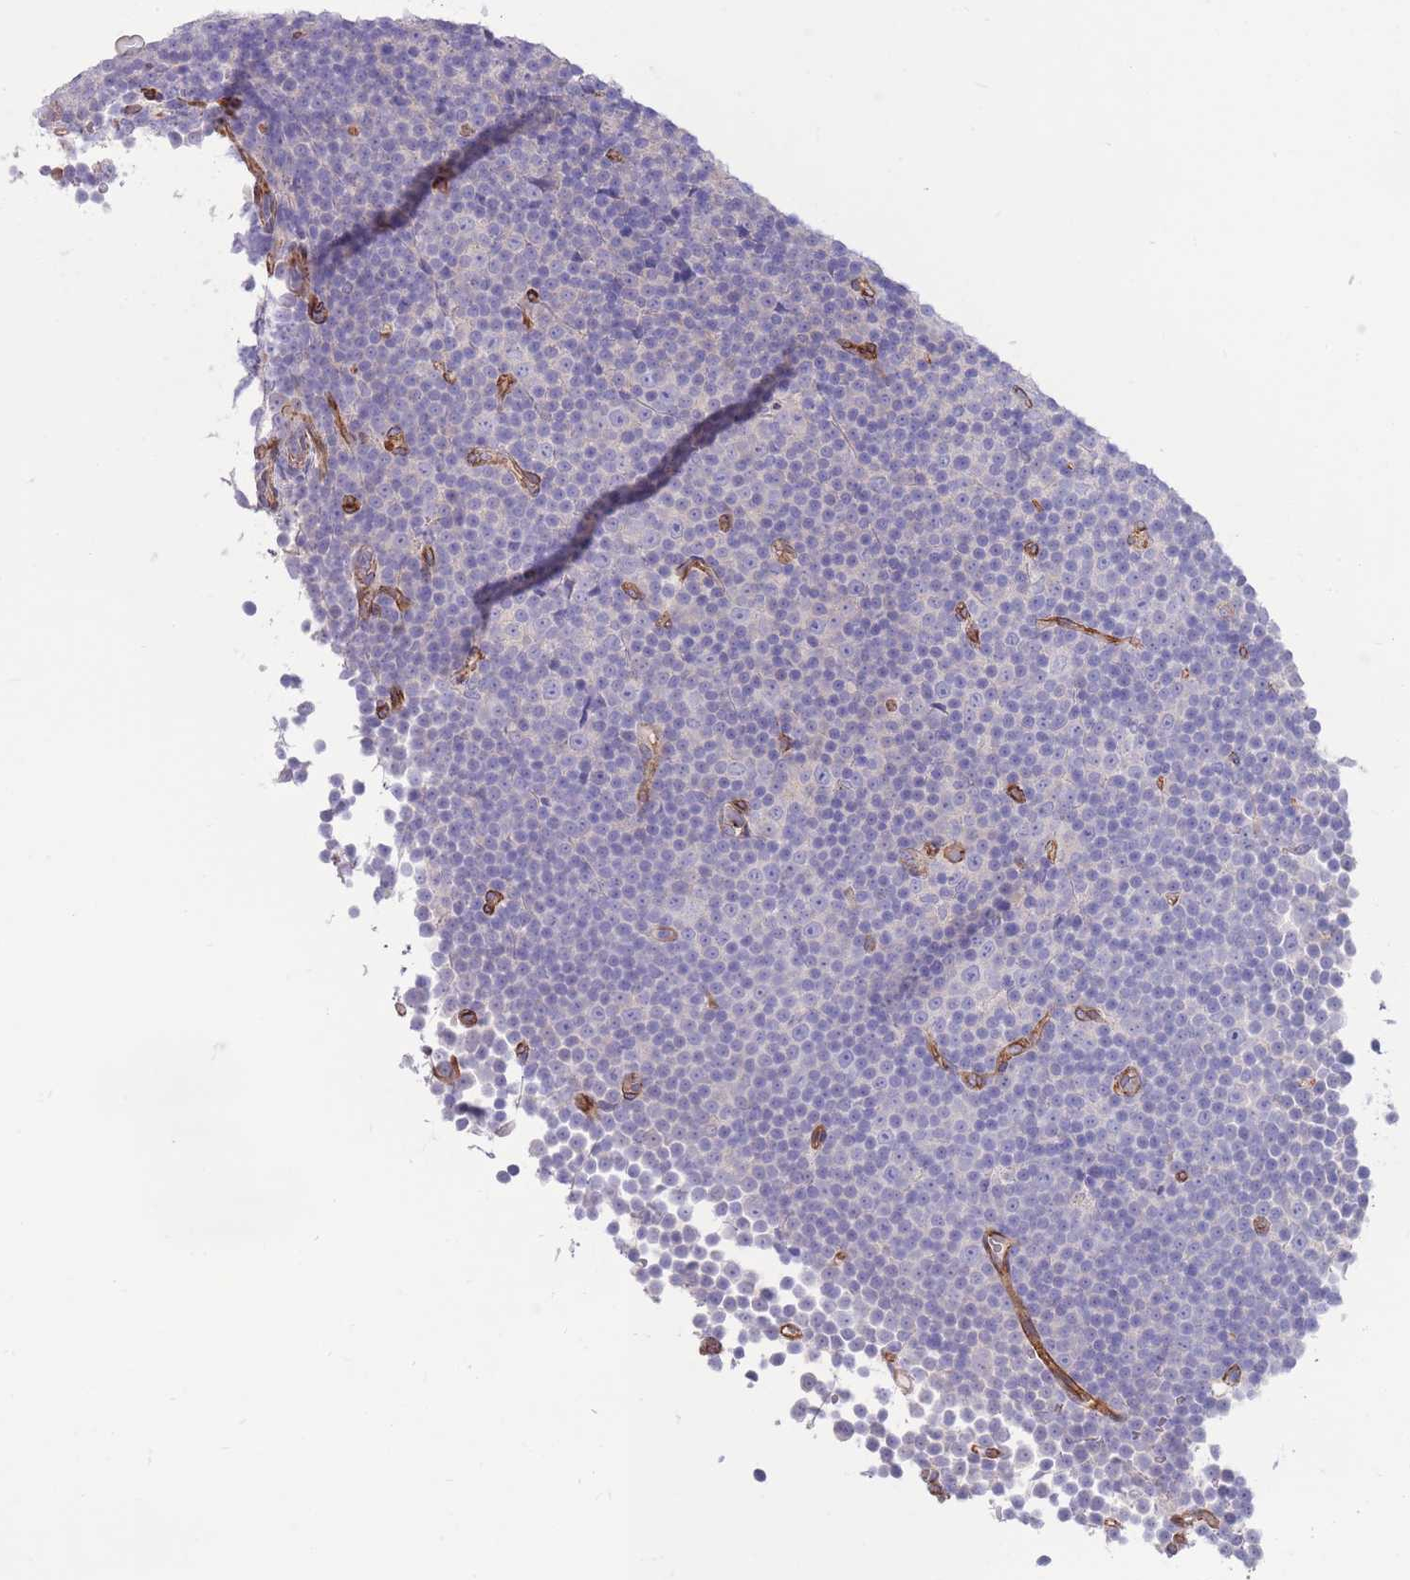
{"staining": {"intensity": "negative", "quantity": "none", "location": "none"}, "tissue": "lymphoma", "cell_type": "Tumor cells", "image_type": "cancer", "snomed": [{"axis": "morphology", "description": "Malignant lymphoma, non-Hodgkin's type, Low grade"}, {"axis": "topography", "description": "Lymph node"}], "caption": "DAB immunohistochemical staining of malignant lymphoma, non-Hodgkin's type (low-grade) reveals no significant positivity in tumor cells.", "gene": "RGS11", "patient": {"sex": "female", "age": 67}}